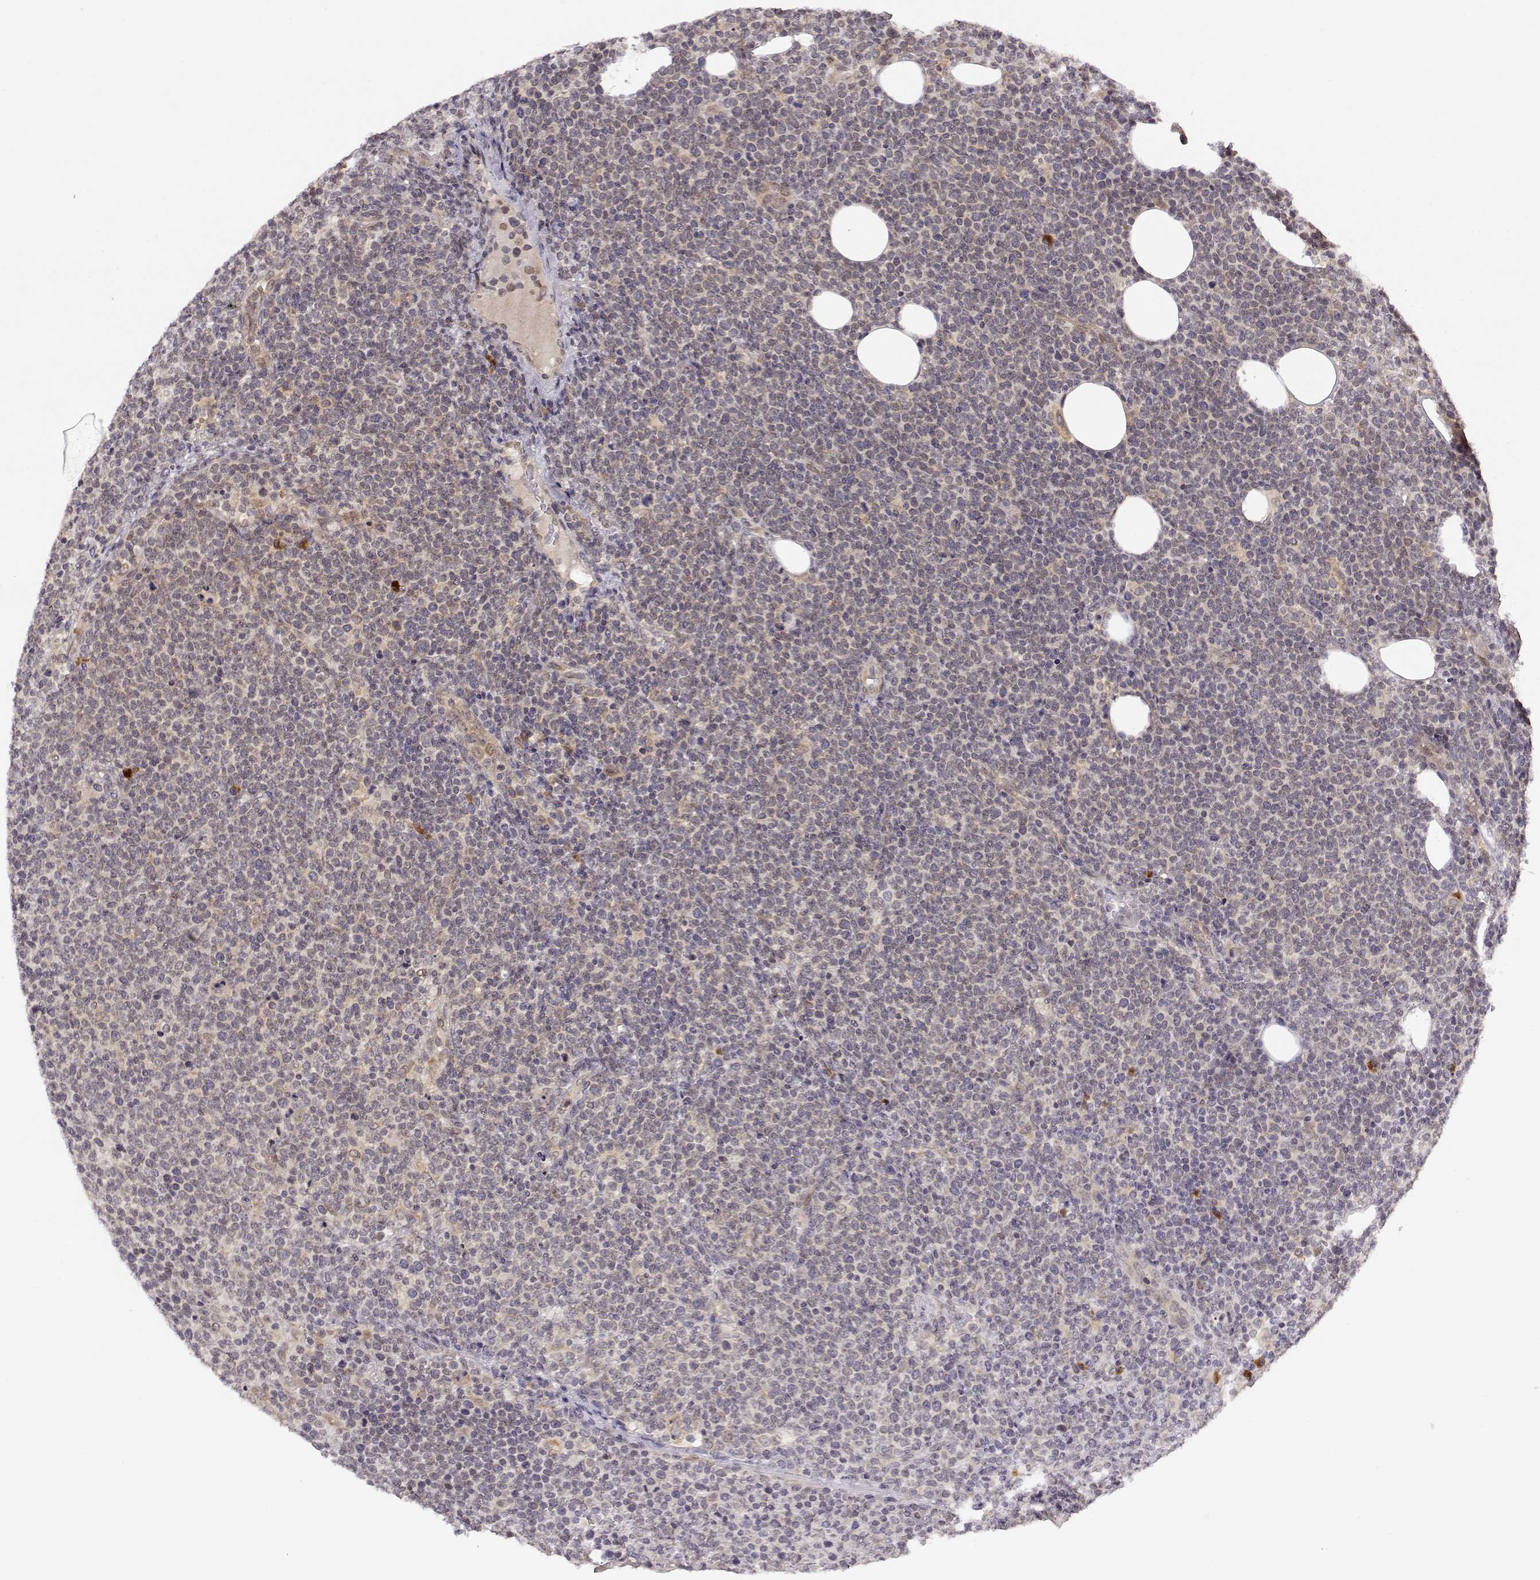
{"staining": {"intensity": "negative", "quantity": "none", "location": "none"}, "tissue": "lymphoma", "cell_type": "Tumor cells", "image_type": "cancer", "snomed": [{"axis": "morphology", "description": "Malignant lymphoma, non-Hodgkin's type, High grade"}, {"axis": "topography", "description": "Lymph node"}], "caption": "Malignant lymphoma, non-Hodgkin's type (high-grade) was stained to show a protein in brown. There is no significant staining in tumor cells. (DAB immunohistochemistry (IHC), high magnification).", "gene": "ERGIC2", "patient": {"sex": "male", "age": 61}}